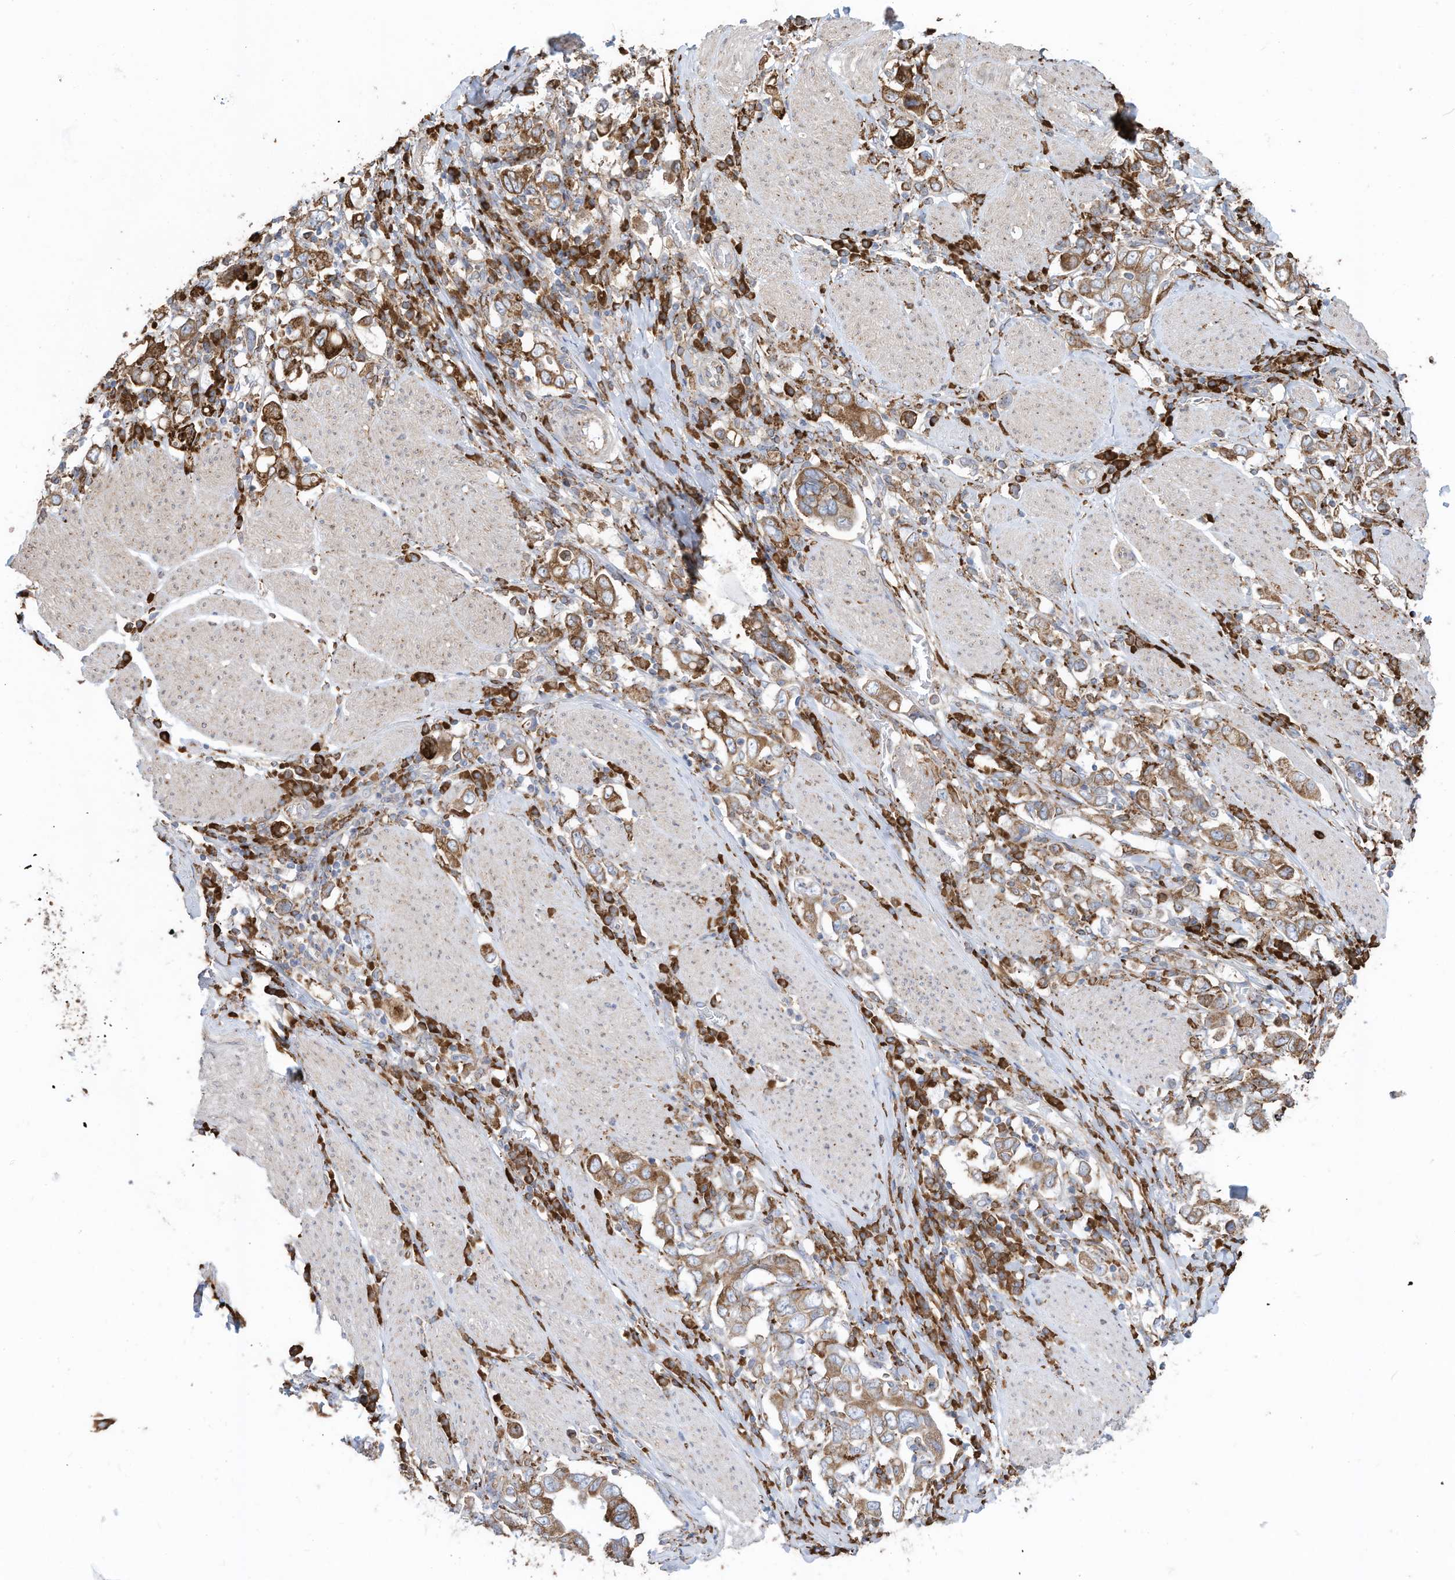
{"staining": {"intensity": "moderate", "quantity": ">75%", "location": "cytoplasmic/membranous"}, "tissue": "stomach cancer", "cell_type": "Tumor cells", "image_type": "cancer", "snomed": [{"axis": "morphology", "description": "Adenocarcinoma, NOS"}, {"axis": "topography", "description": "Stomach, upper"}], "caption": "This image displays immunohistochemistry (IHC) staining of stomach adenocarcinoma, with medium moderate cytoplasmic/membranous staining in approximately >75% of tumor cells.", "gene": "ZNF354C", "patient": {"sex": "male", "age": 62}}